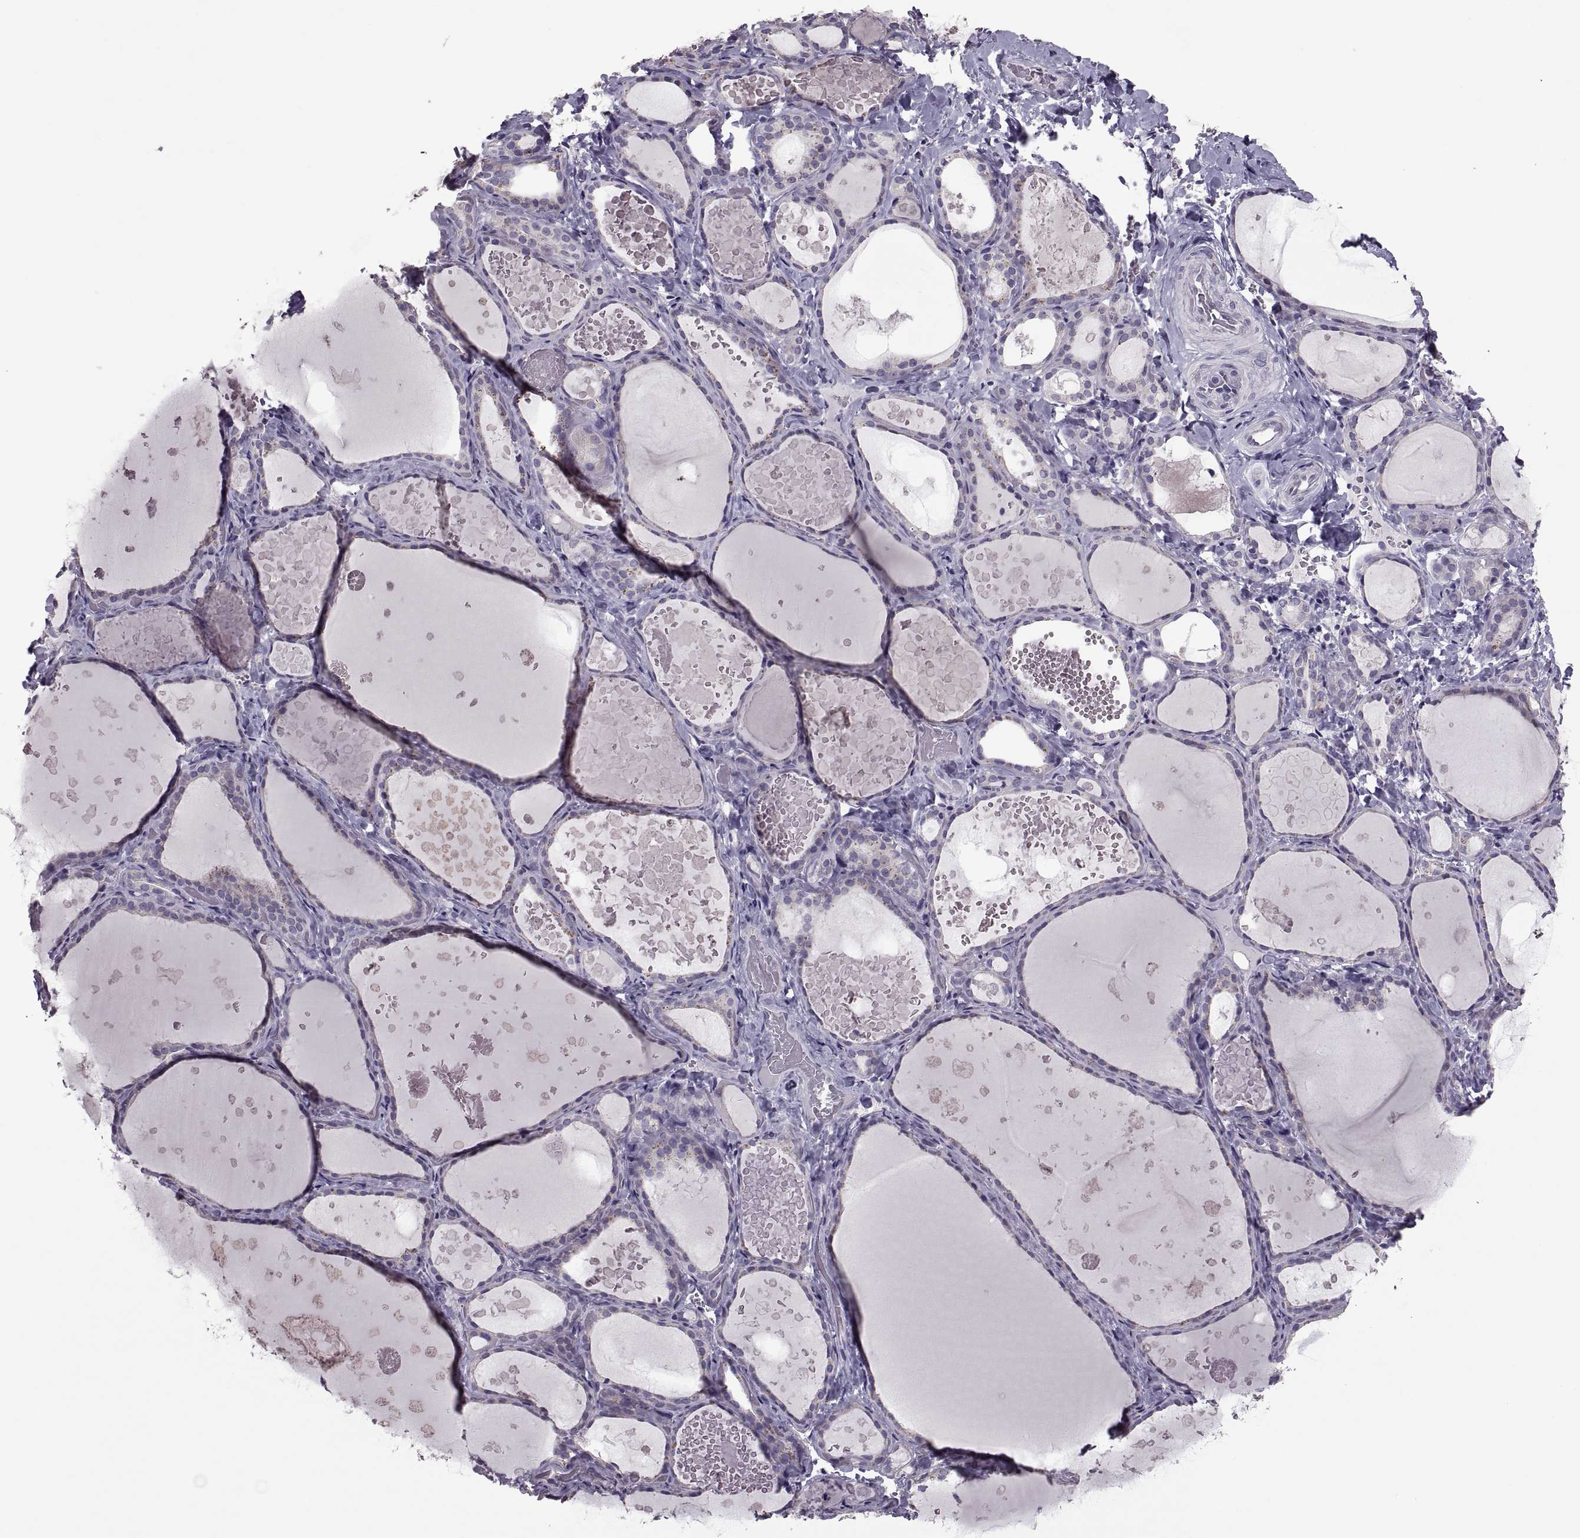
{"staining": {"intensity": "weak", "quantity": "<25%", "location": "cytoplasmic/membranous"}, "tissue": "thyroid gland", "cell_type": "Glandular cells", "image_type": "normal", "snomed": [{"axis": "morphology", "description": "Normal tissue, NOS"}, {"axis": "topography", "description": "Thyroid gland"}], "caption": "Human thyroid gland stained for a protein using immunohistochemistry shows no staining in glandular cells.", "gene": "PABPC1", "patient": {"sex": "female", "age": 56}}